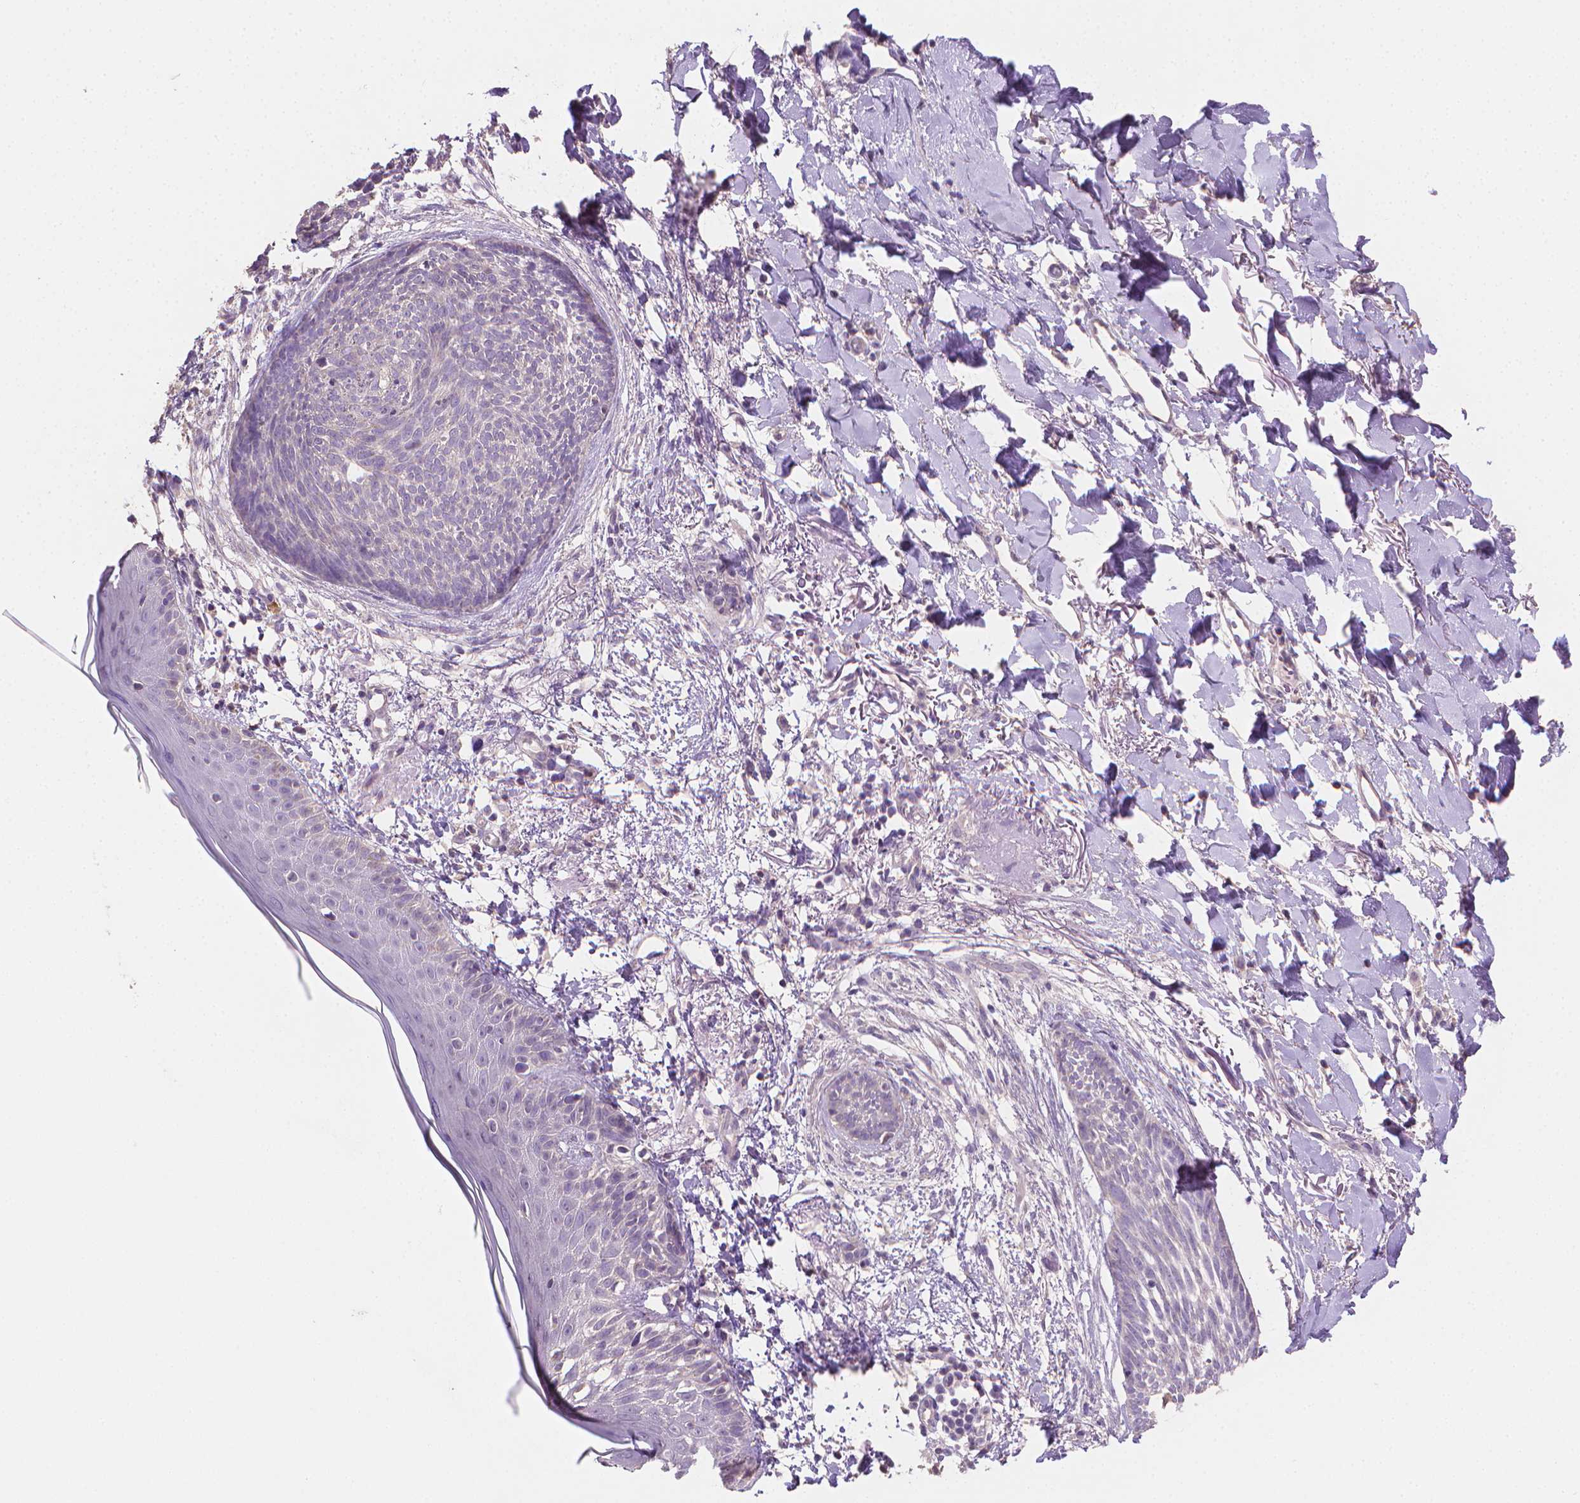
{"staining": {"intensity": "negative", "quantity": "none", "location": "none"}, "tissue": "skin cancer", "cell_type": "Tumor cells", "image_type": "cancer", "snomed": [{"axis": "morphology", "description": "Normal tissue, NOS"}, {"axis": "morphology", "description": "Basal cell carcinoma"}, {"axis": "topography", "description": "Skin"}], "caption": "Image shows no significant protein expression in tumor cells of skin cancer. Nuclei are stained in blue.", "gene": "CATIP", "patient": {"sex": "male", "age": 84}}